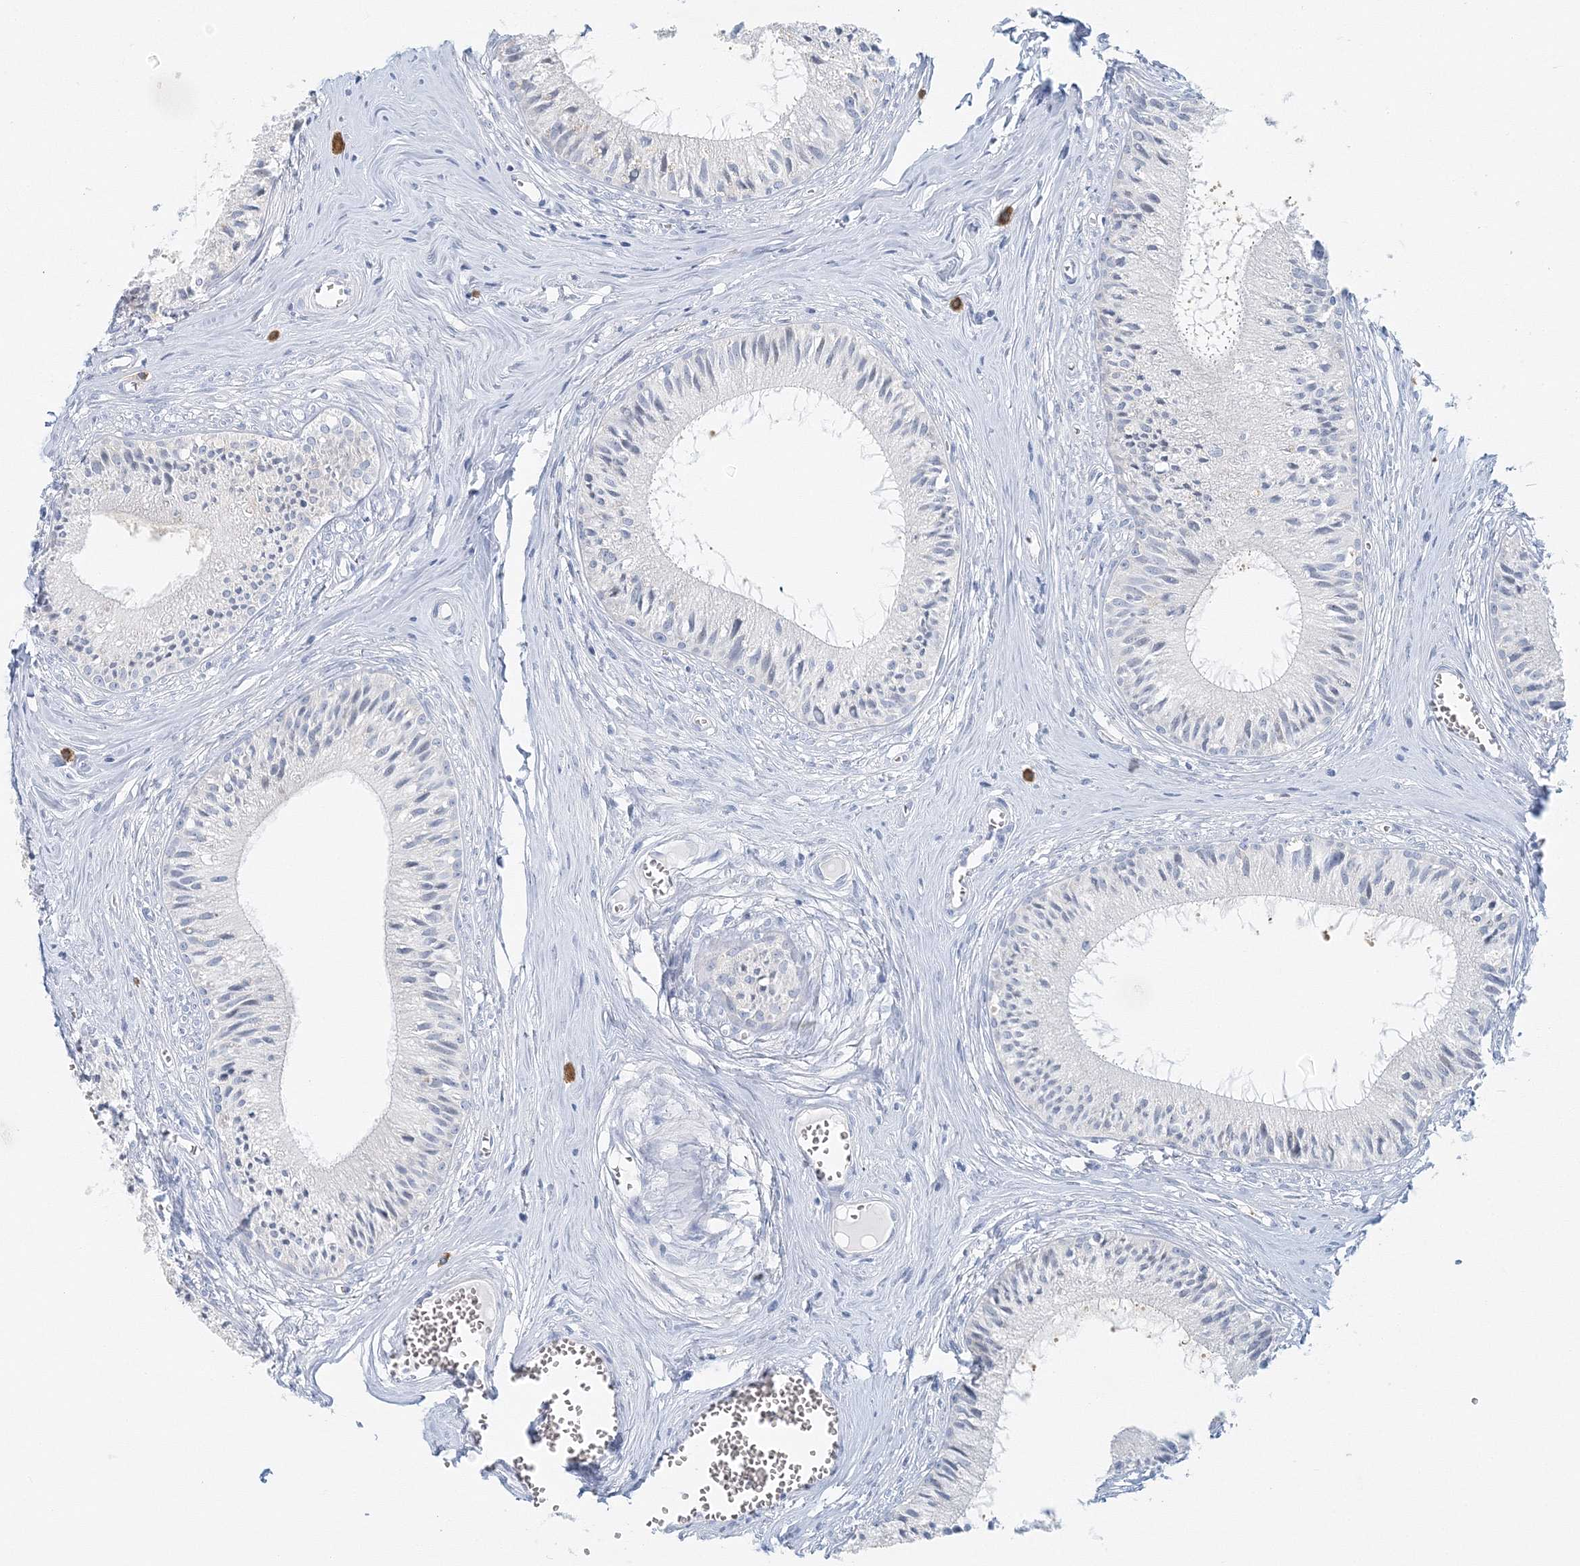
{"staining": {"intensity": "negative", "quantity": "none", "location": "none"}, "tissue": "epididymis", "cell_type": "Glandular cells", "image_type": "normal", "snomed": [{"axis": "morphology", "description": "Normal tissue, NOS"}, {"axis": "topography", "description": "Epididymis"}], "caption": "An immunohistochemistry micrograph of benign epididymis is shown. There is no staining in glandular cells of epididymis. Nuclei are stained in blue.", "gene": "VILL", "patient": {"sex": "male", "age": 36}}